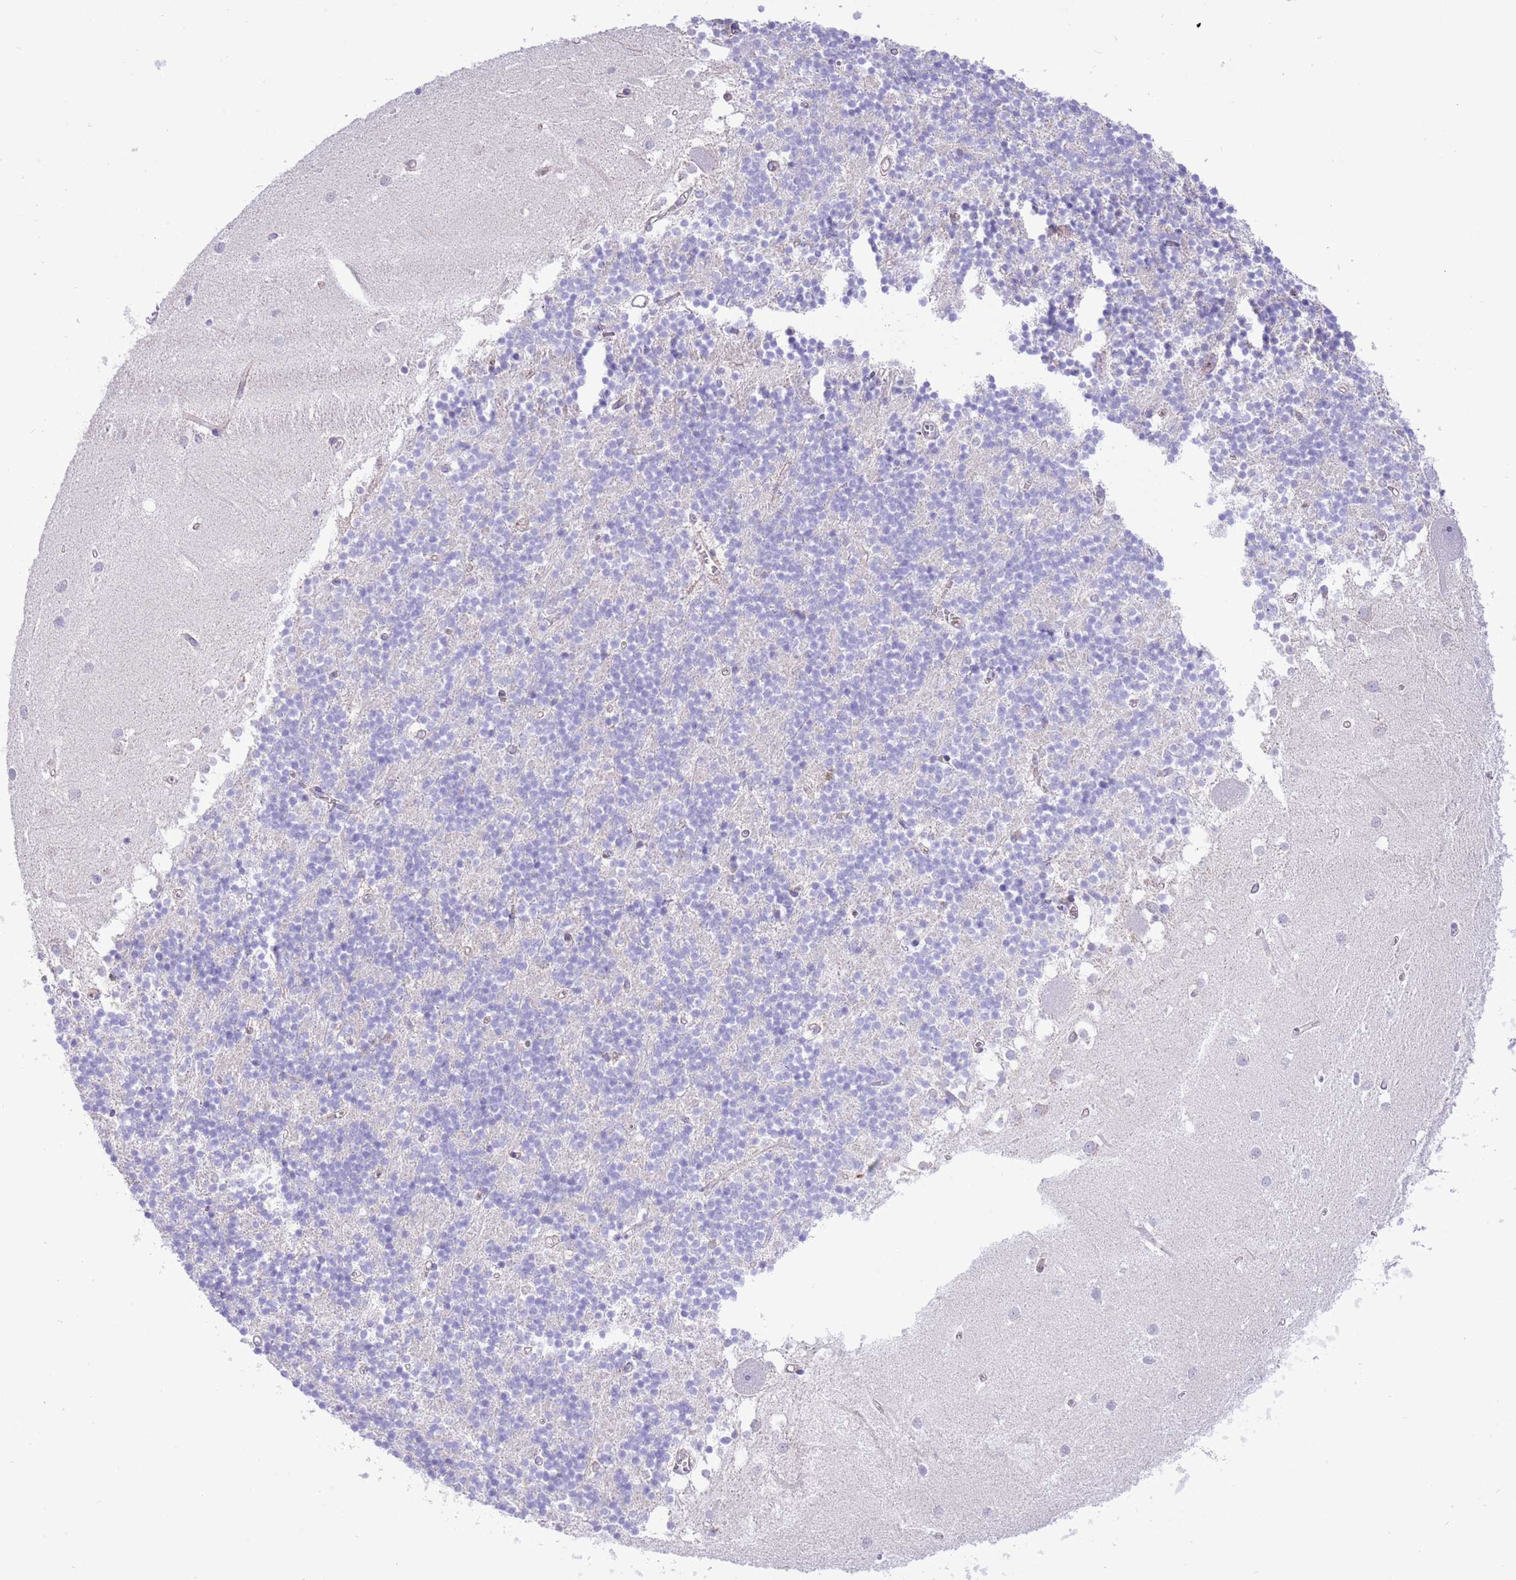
{"staining": {"intensity": "negative", "quantity": "none", "location": "none"}, "tissue": "cerebellum", "cell_type": "Cells in granular layer", "image_type": "normal", "snomed": [{"axis": "morphology", "description": "Normal tissue, NOS"}, {"axis": "topography", "description": "Cerebellum"}], "caption": "High magnification brightfield microscopy of benign cerebellum stained with DAB (3,3'-diaminobenzidine) (brown) and counterstained with hematoxylin (blue): cells in granular layer show no significant positivity. Brightfield microscopy of IHC stained with DAB (brown) and hematoxylin (blue), captured at high magnification.", "gene": "SS18L2", "patient": {"sex": "male", "age": 54}}